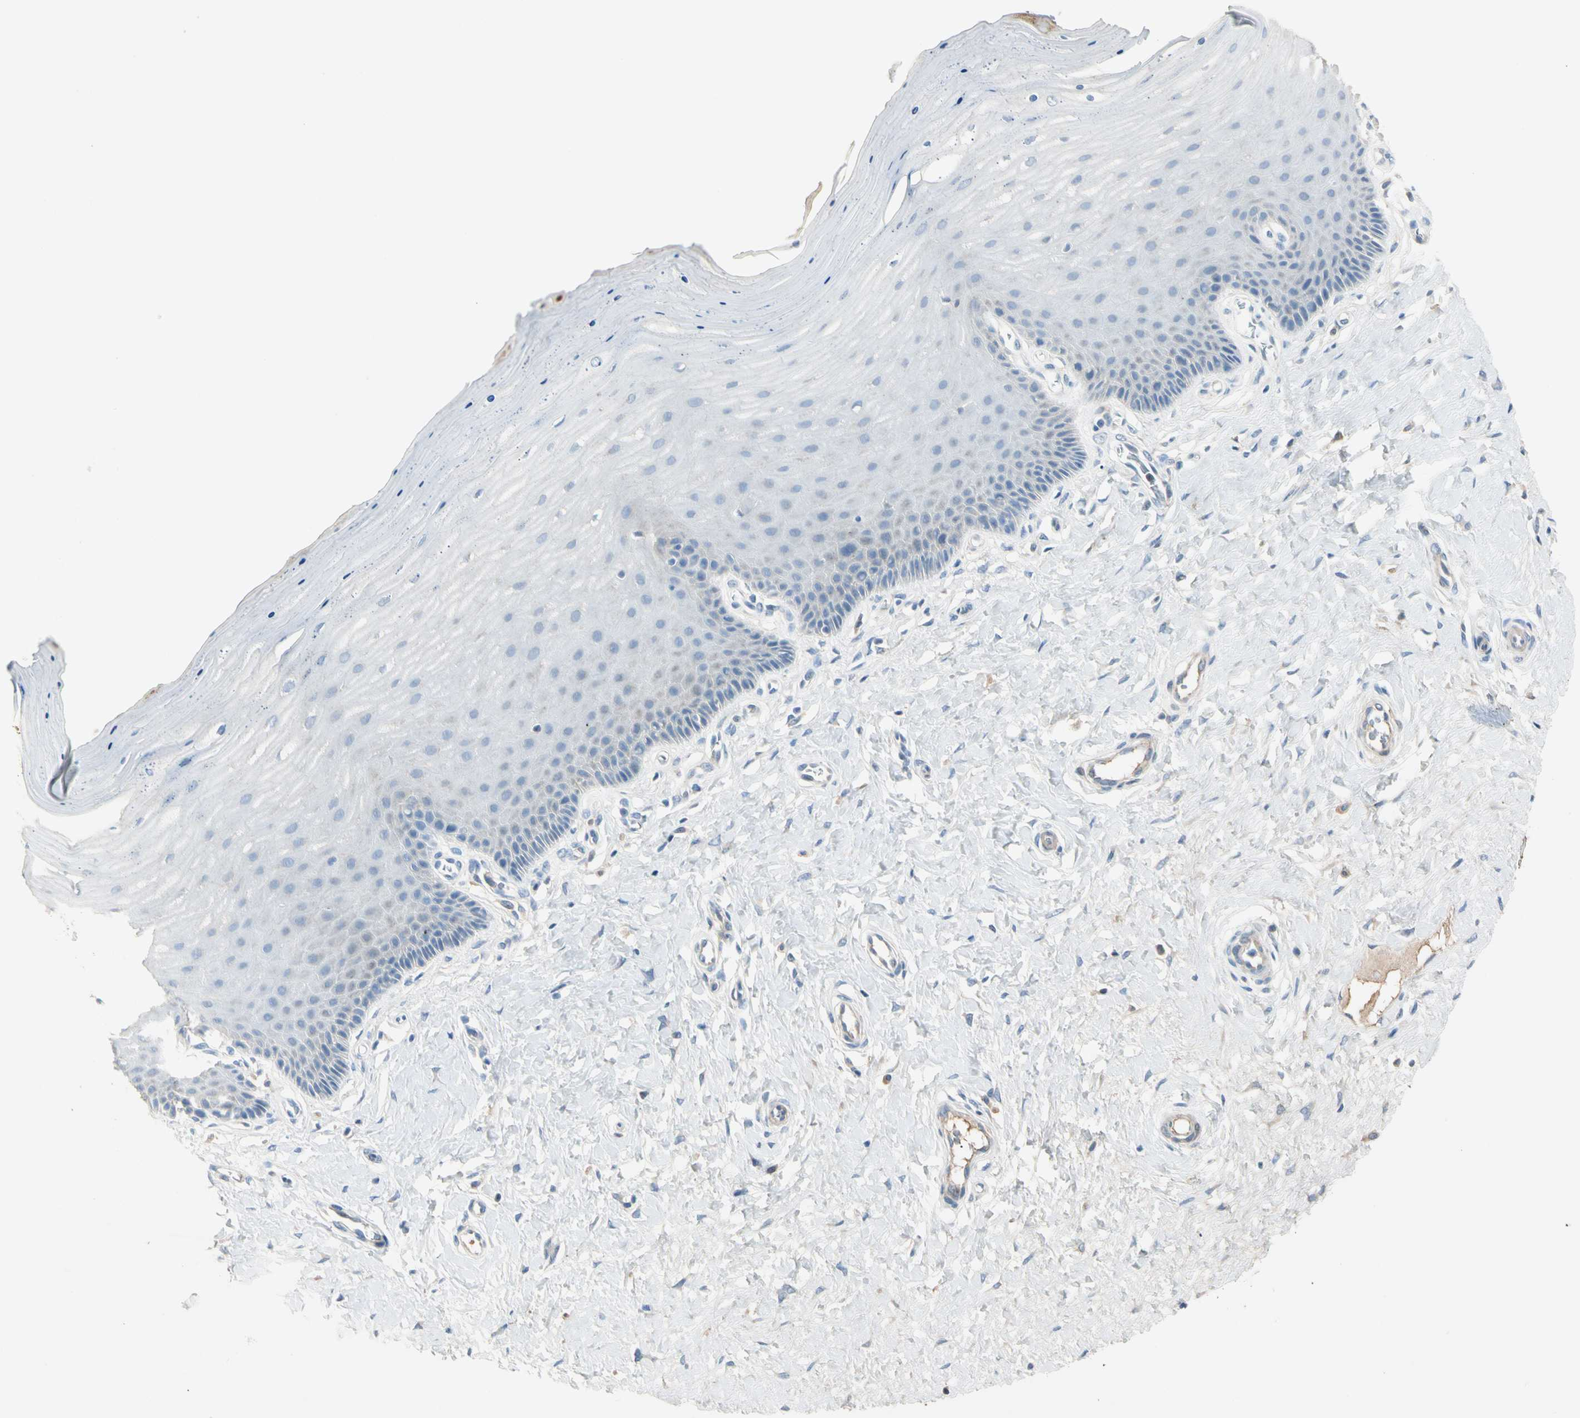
{"staining": {"intensity": "negative", "quantity": "none", "location": "none"}, "tissue": "cervix", "cell_type": "Glandular cells", "image_type": "normal", "snomed": [{"axis": "morphology", "description": "Normal tissue, NOS"}, {"axis": "topography", "description": "Cervix"}], "caption": "Photomicrograph shows no significant protein positivity in glandular cells of normal cervix.", "gene": "SERPIND1", "patient": {"sex": "female", "age": 55}}